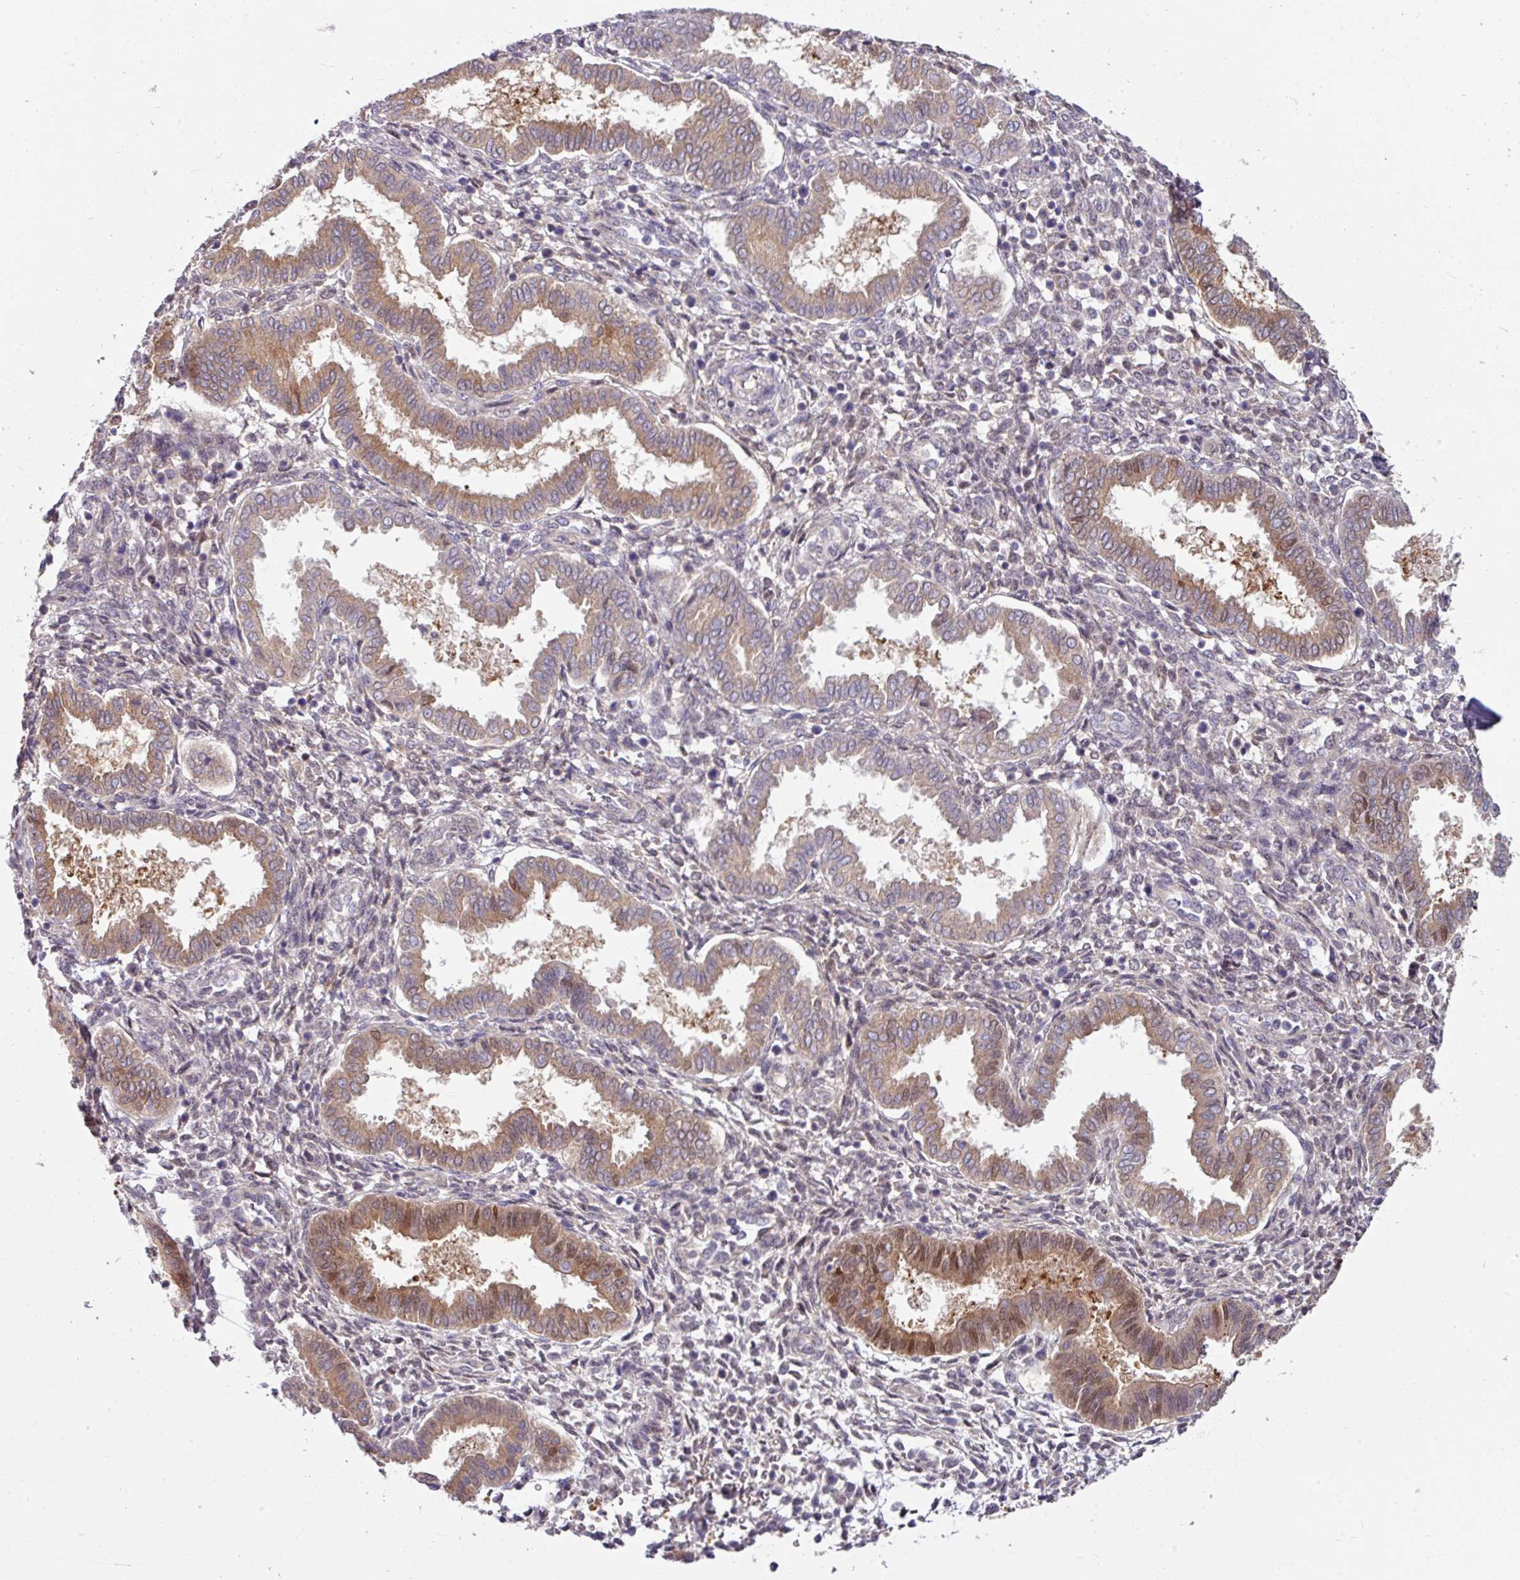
{"staining": {"intensity": "negative", "quantity": "none", "location": "none"}, "tissue": "endometrium", "cell_type": "Cells in endometrial stroma", "image_type": "normal", "snomed": [{"axis": "morphology", "description": "Normal tissue, NOS"}, {"axis": "topography", "description": "Endometrium"}], "caption": "Immunohistochemistry of unremarkable human endometrium reveals no positivity in cells in endometrial stroma.", "gene": "SLAMF6", "patient": {"sex": "female", "age": 24}}